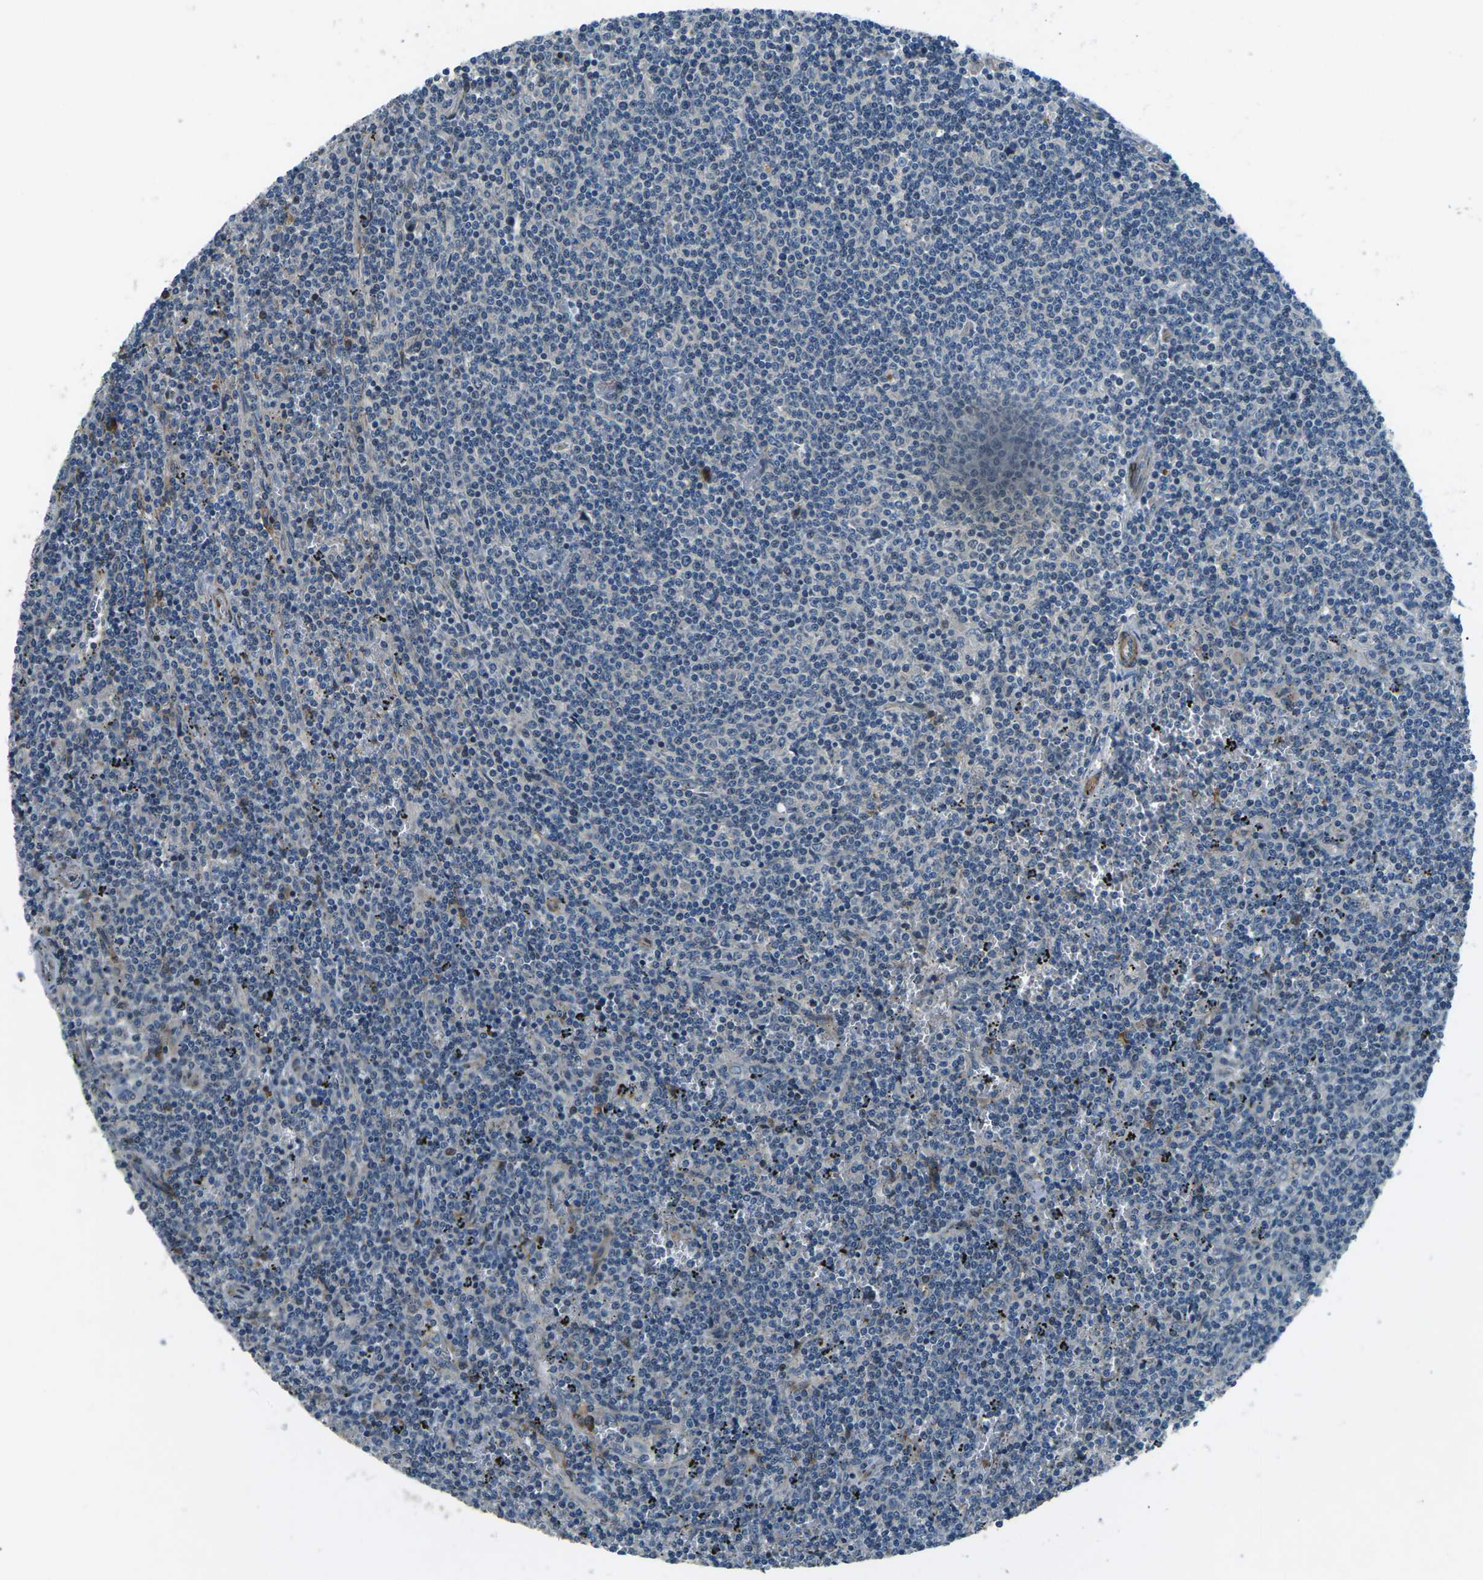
{"staining": {"intensity": "negative", "quantity": "none", "location": "none"}, "tissue": "lymphoma", "cell_type": "Tumor cells", "image_type": "cancer", "snomed": [{"axis": "morphology", "description": "Malignant lymphoma, non-Hodgkin's type, Low grade"}, {"axis": "topography", "description": "Spleen"}], "caption": "A micrograph of low-grade malignant lymphoma, non-Hodgkin's type stained for a protein exhibits no brown staining in tumor cells.", "gene": "AFAP1", "patient": {"sex": "female", "age": 50}}